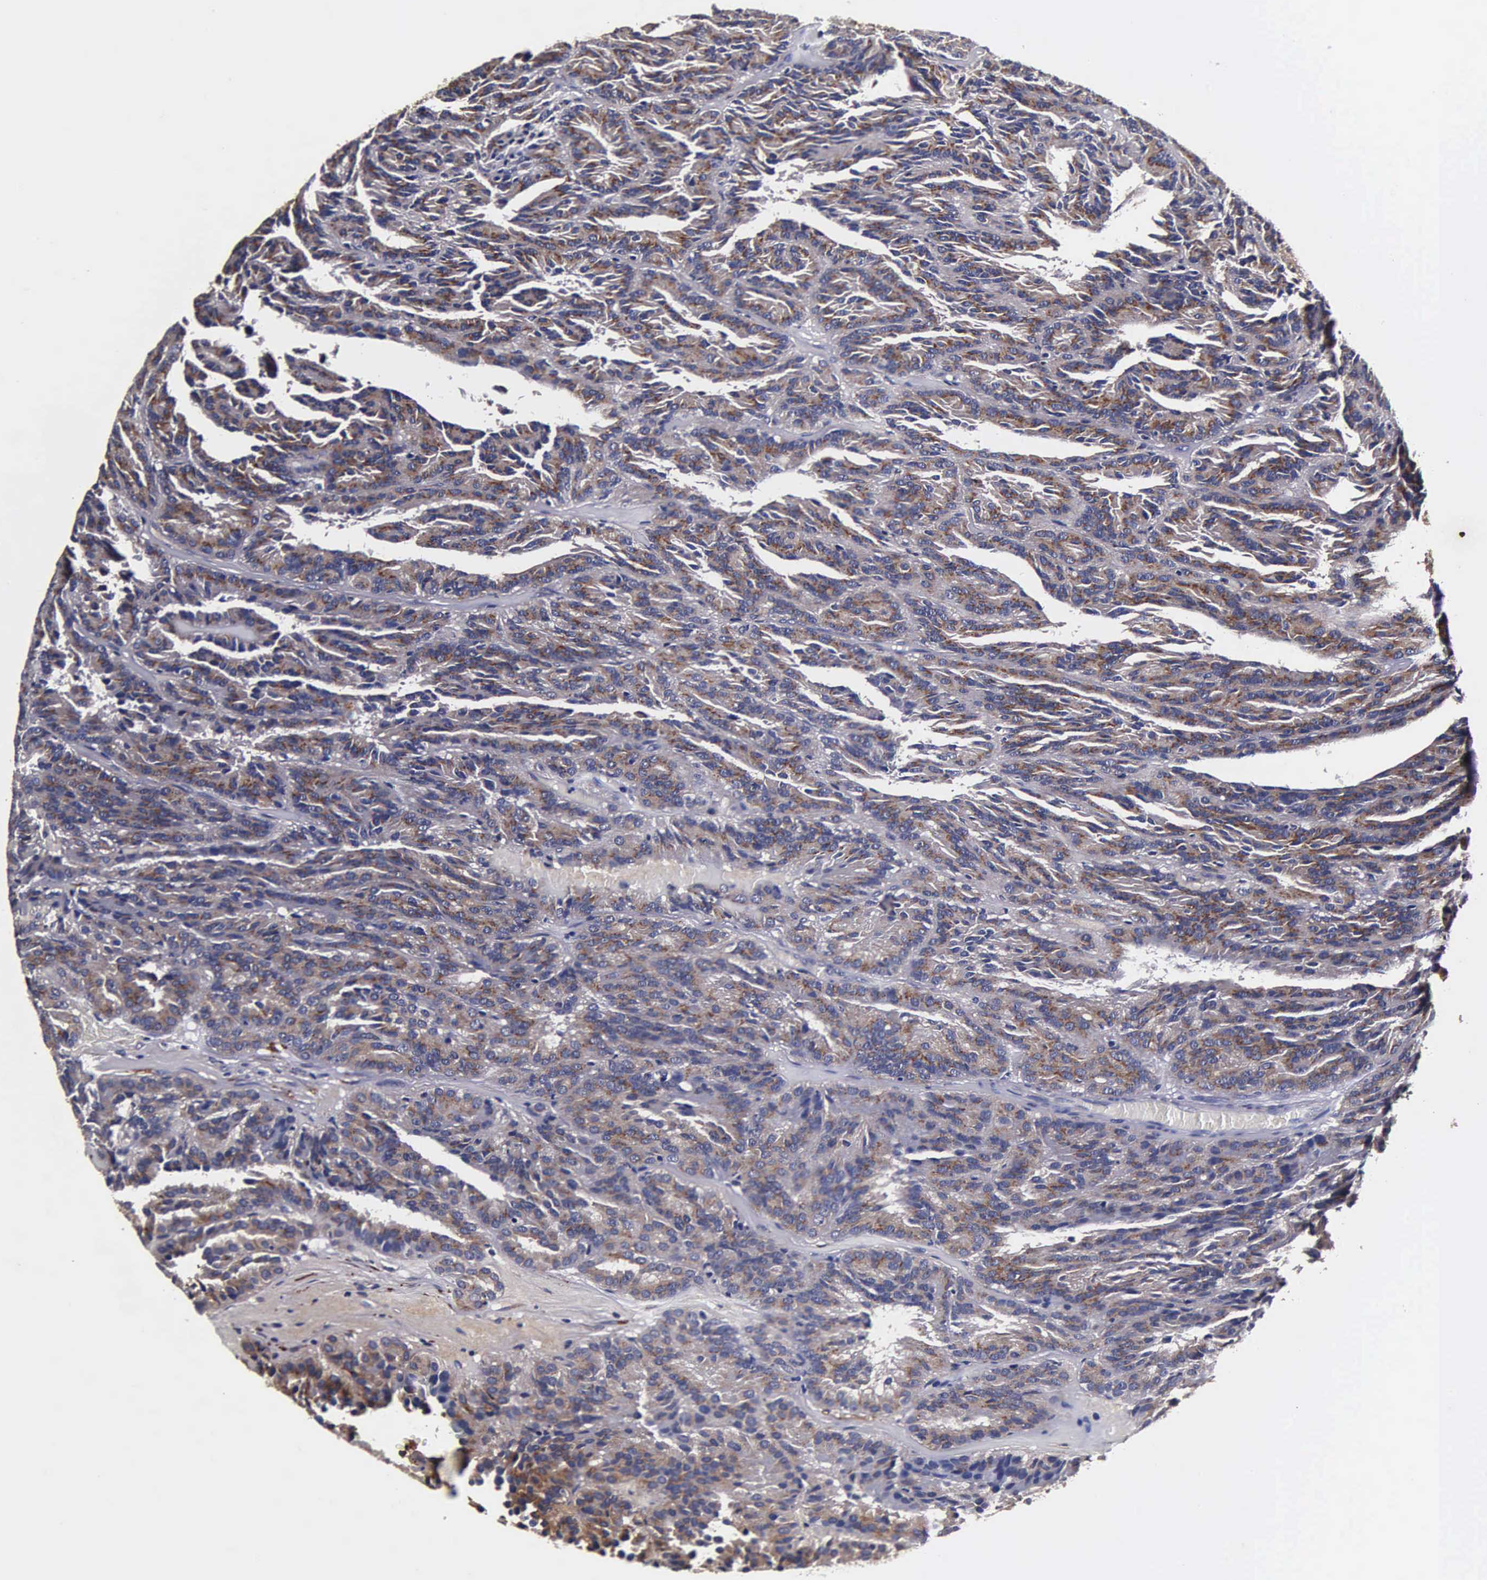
{"staining": {"intensity": "strong", "quantity": "25%-75%", "location": "cytoplasmic/membranous"}, "tissue": "renal cancer", "cell_type": "Tumor cells", "image_type": "cancer", "snomed": [{"axis": "morphology", "description": "Adenocarcinoma, NOS"}, {"axis": "topography", "description": "Kidney"}], "caption": "IHC of human renal adenocarcinoma reveals high levels of strong cytoplasmic/membranous positivity in about 25%-75% of tumor cells.", "gene": "CST3", "patient": {"sex": "male", "age": 46}}